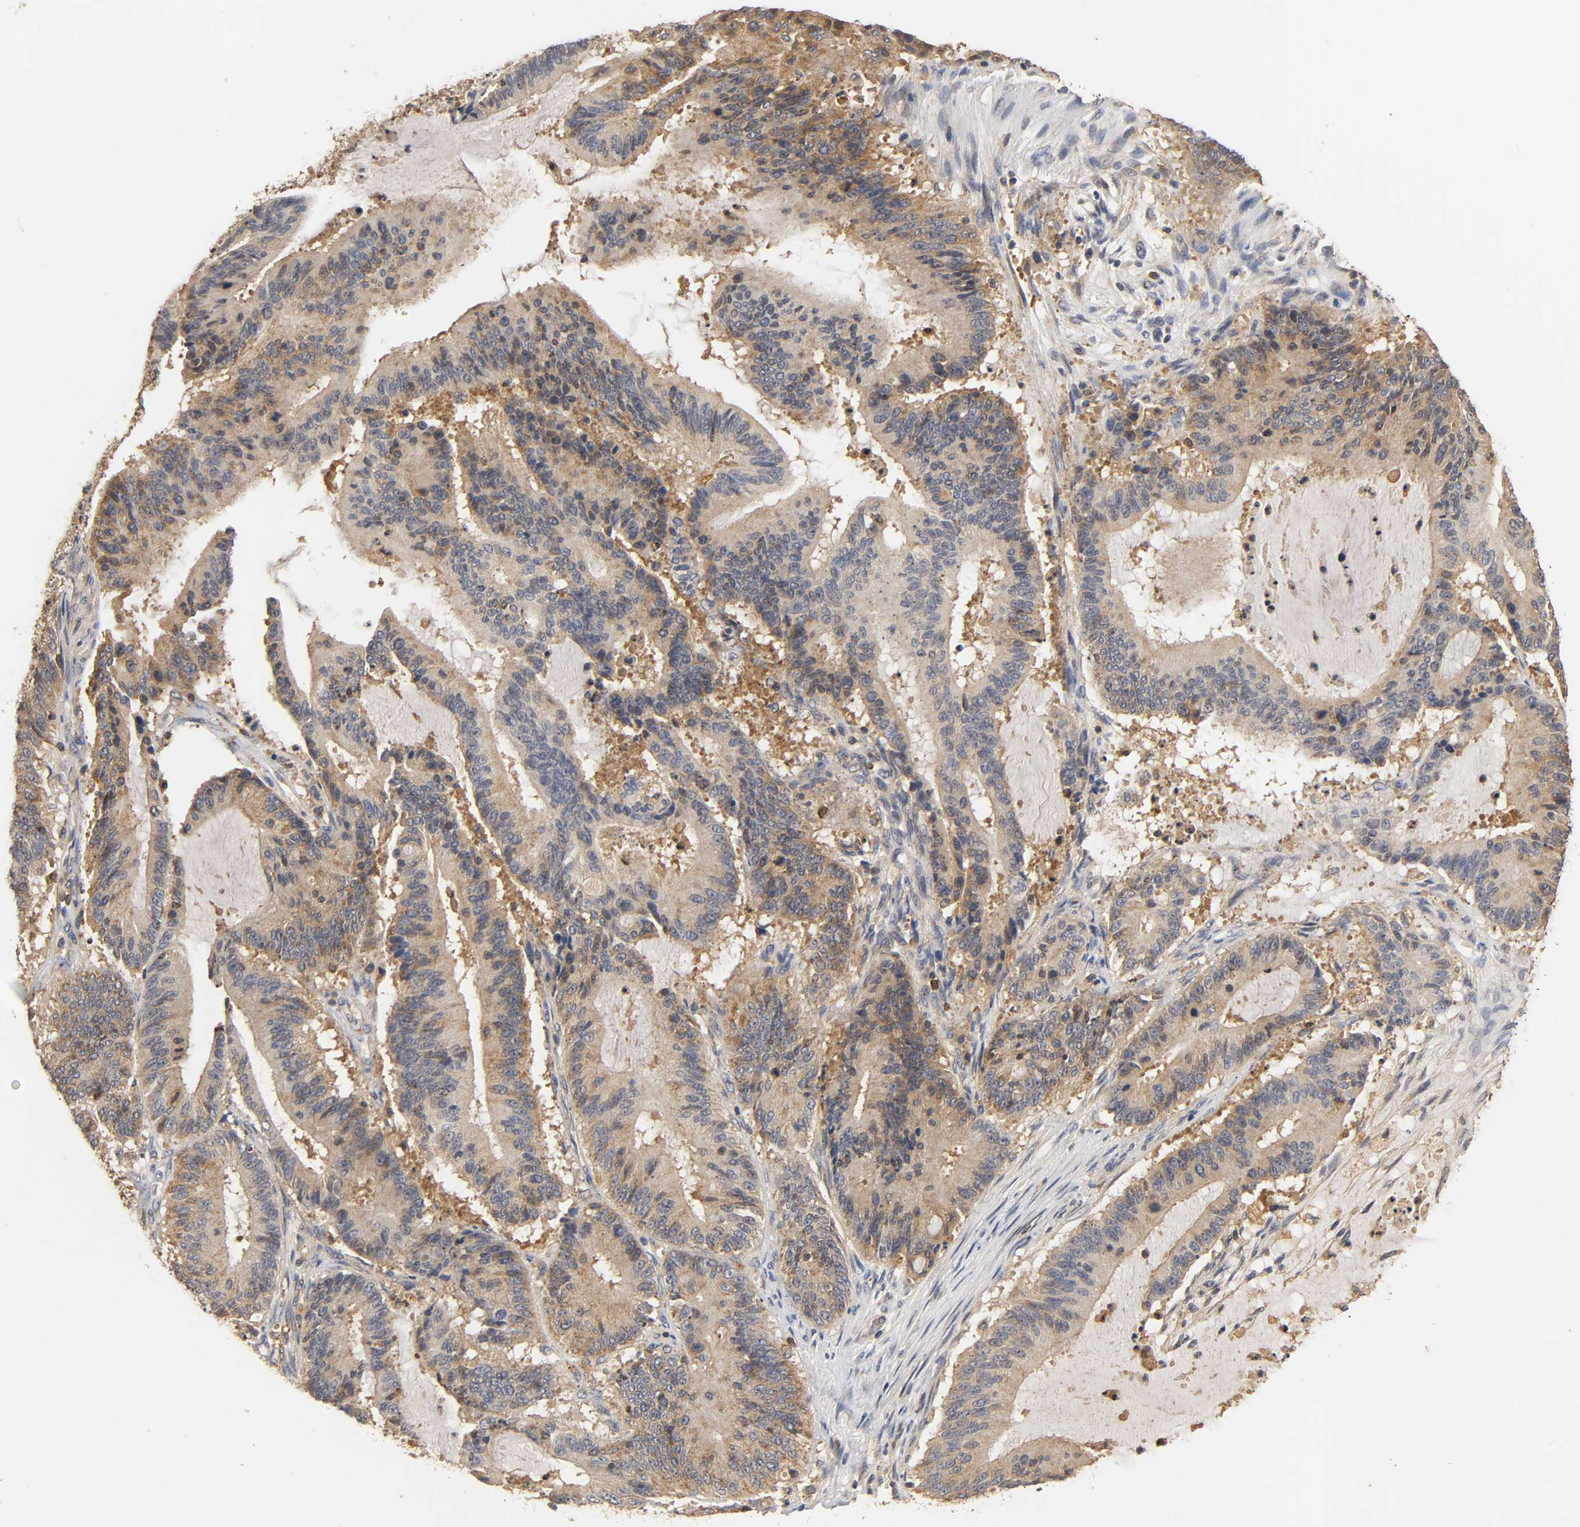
{"staining": {"intensity": "moderate", "quantity": ">75%", "location": "cytoplasmic/membranous"}, "tissue": "liver cancer", "cell_type": "Tumor cells", "image_type": "cancer", "snomed": [{"axis": "morphology", "description": "Cholangiocarcinoma"}, {"axis": "topography", "description": "Liver"}], "caption": "Immunohistochemistry (IHC) of human liver cancer exhibits medium levels of moderate cytoplasmic/membranous expression in approximately >75% of tumor cells.", "gene": "SCAP", "patient": {"sex": "female", "age": 73}}